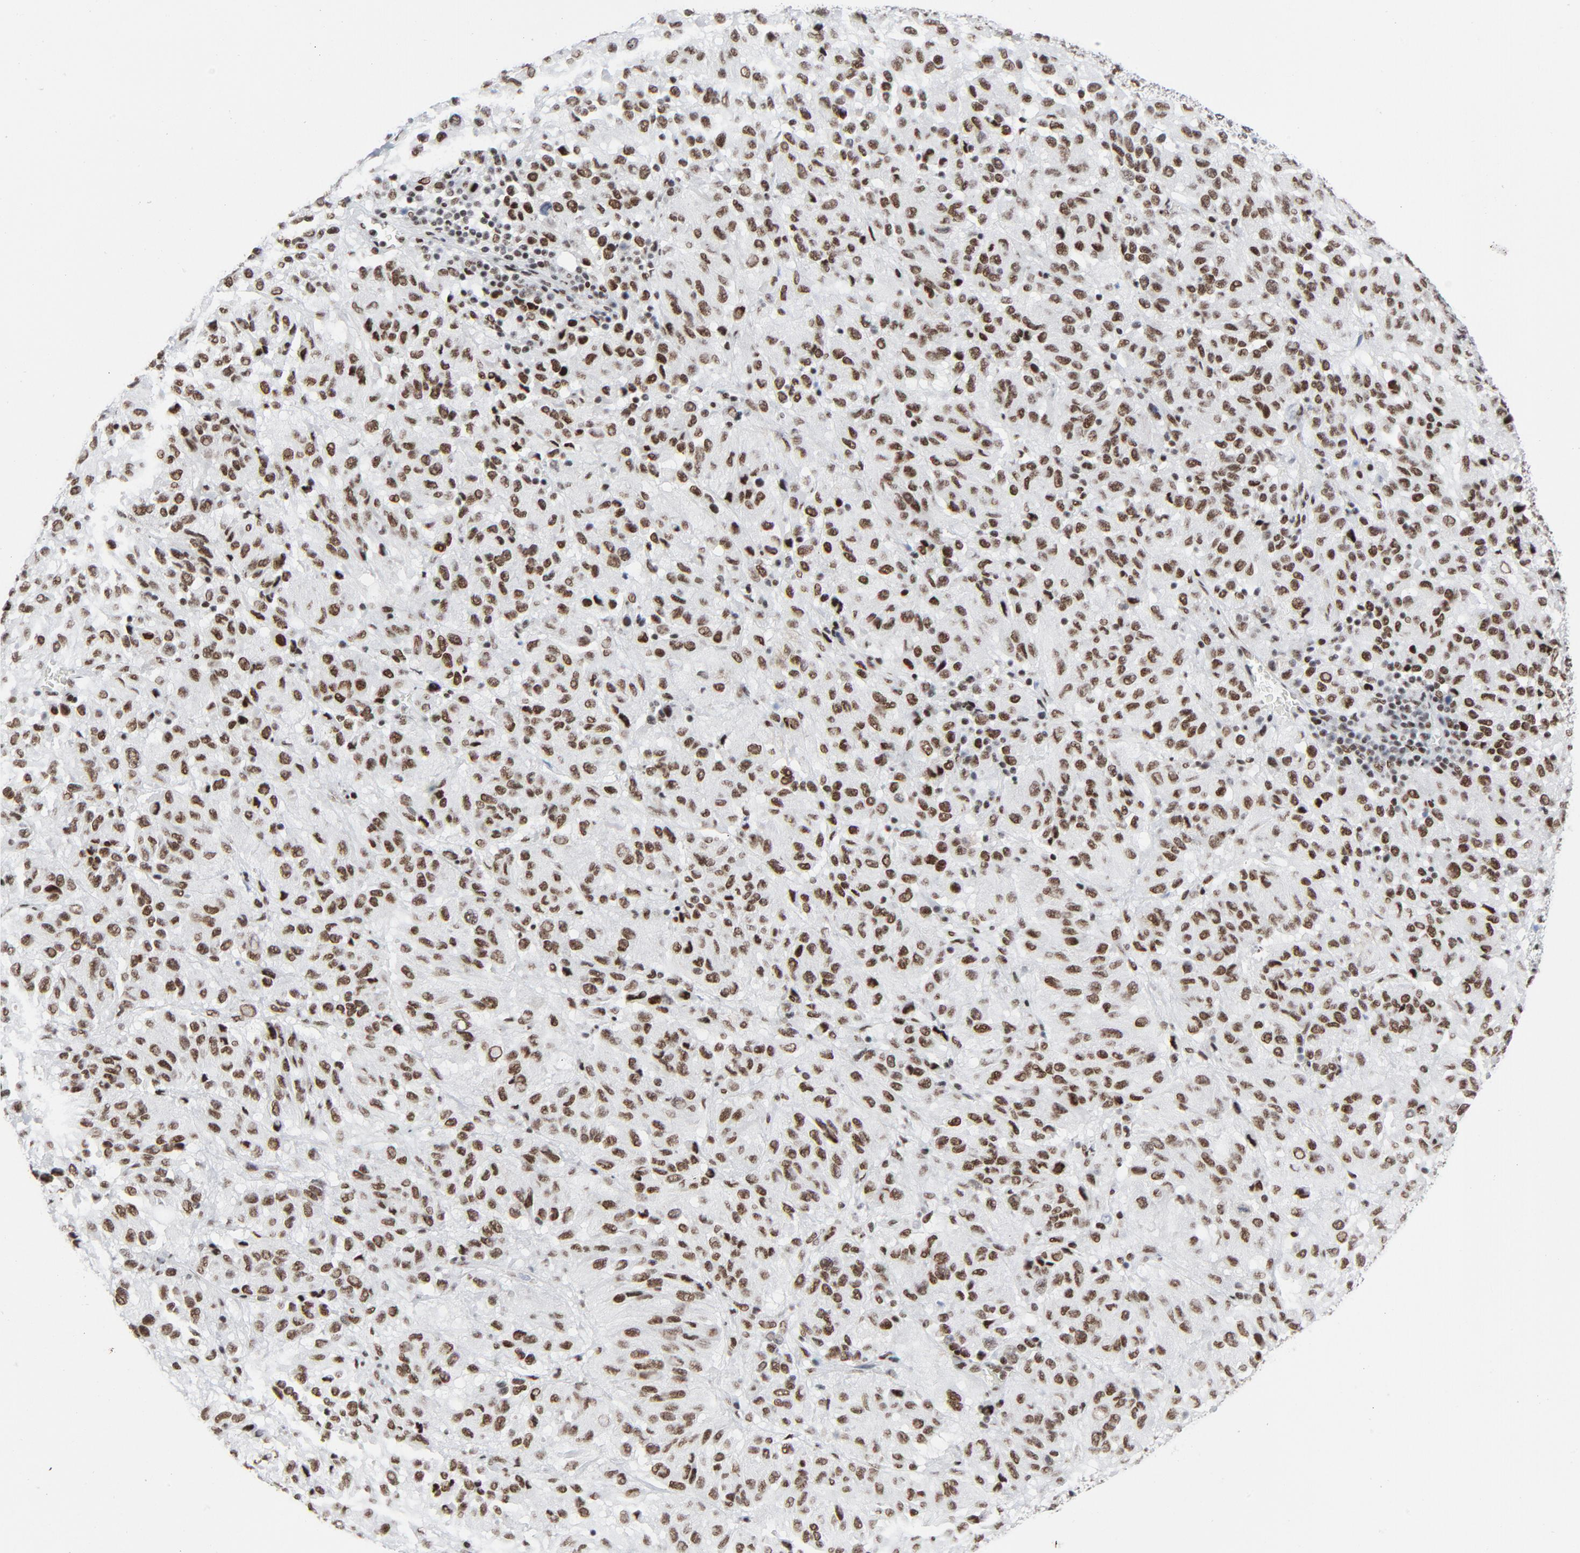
{"staining": {"intensity": "moderate", "quantity": ">75%", "location": "nuclear"}, "tissue": "melanoma", "cell_type": "Tumor cells", "image_type": "cancer", "snomed": [{"axis": "morphology", "description": "Malignant melanoma, Metastatic site"}, {"axis": "topography", "description": "Lung"}], "caption": "This is a micrograph of immunohistochemistry (IHC) staining of malignant melanoma (metastatic site), which shows moderate staining in the nuclear of tumor cells.", "gene": "HSF1", "patient": {"sex": "male", "age": 64}}